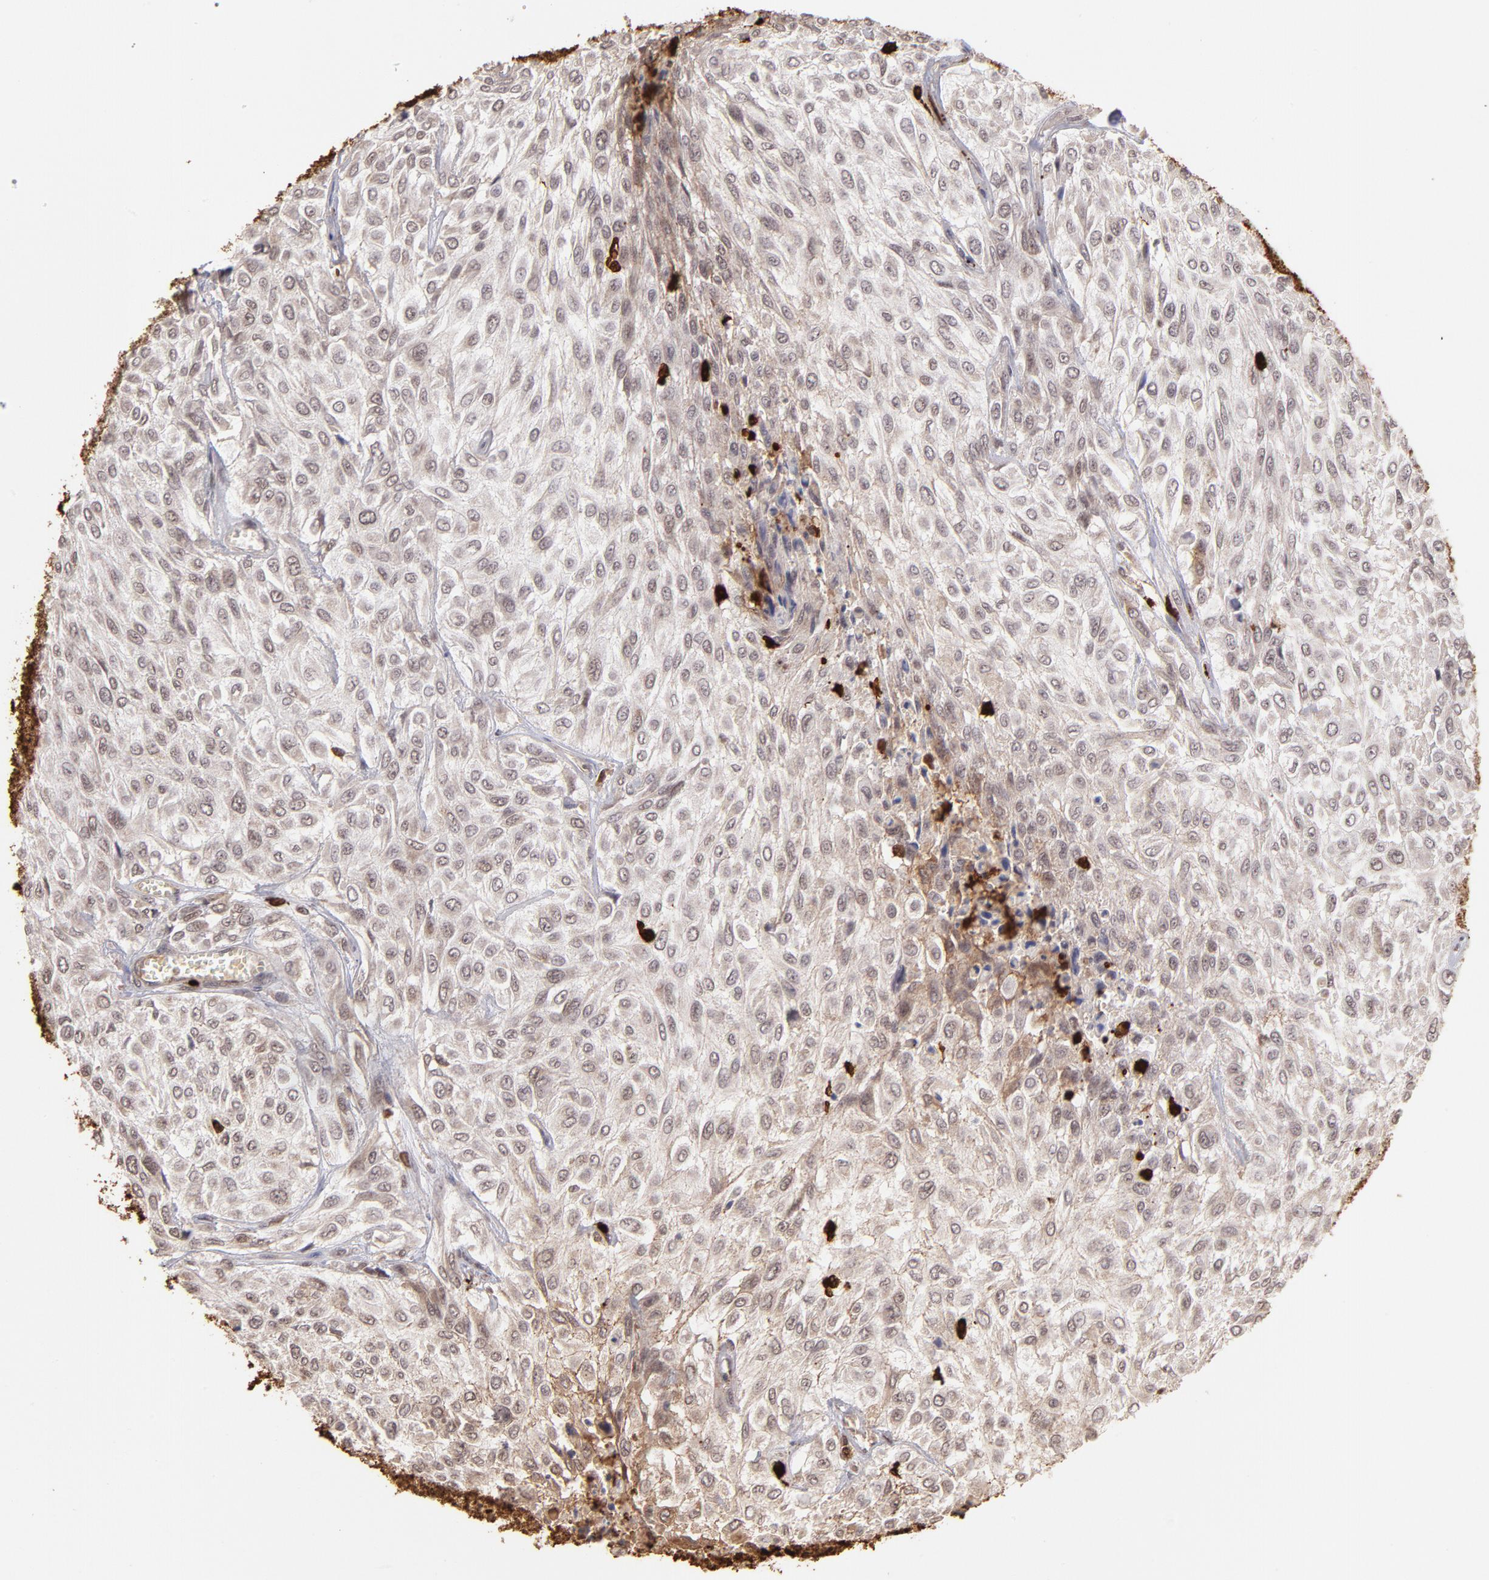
{"staining": {"intensity": "weak", "quantity": ">75%", "location": "cytoplasmic/membranous,nuclear"}, "tissue": "urothelial cancer", "cell_type": "Tumor cells", "image_type": "cancer", "snomed": [{"axis": "morphology", "description": "Urothelial carcinoma, High grade"}, {"axis": "topography", "description": "Urinary bladder"}], "caption": "Protein expression analysis of high-grade urothelial carcinoma exhibits weak cytoplasmic/membranous and nuclear positivity in approximately >75% of tumor cells.", "gene": "ZFX", "patient": {"sex": "male", "age": 57}}